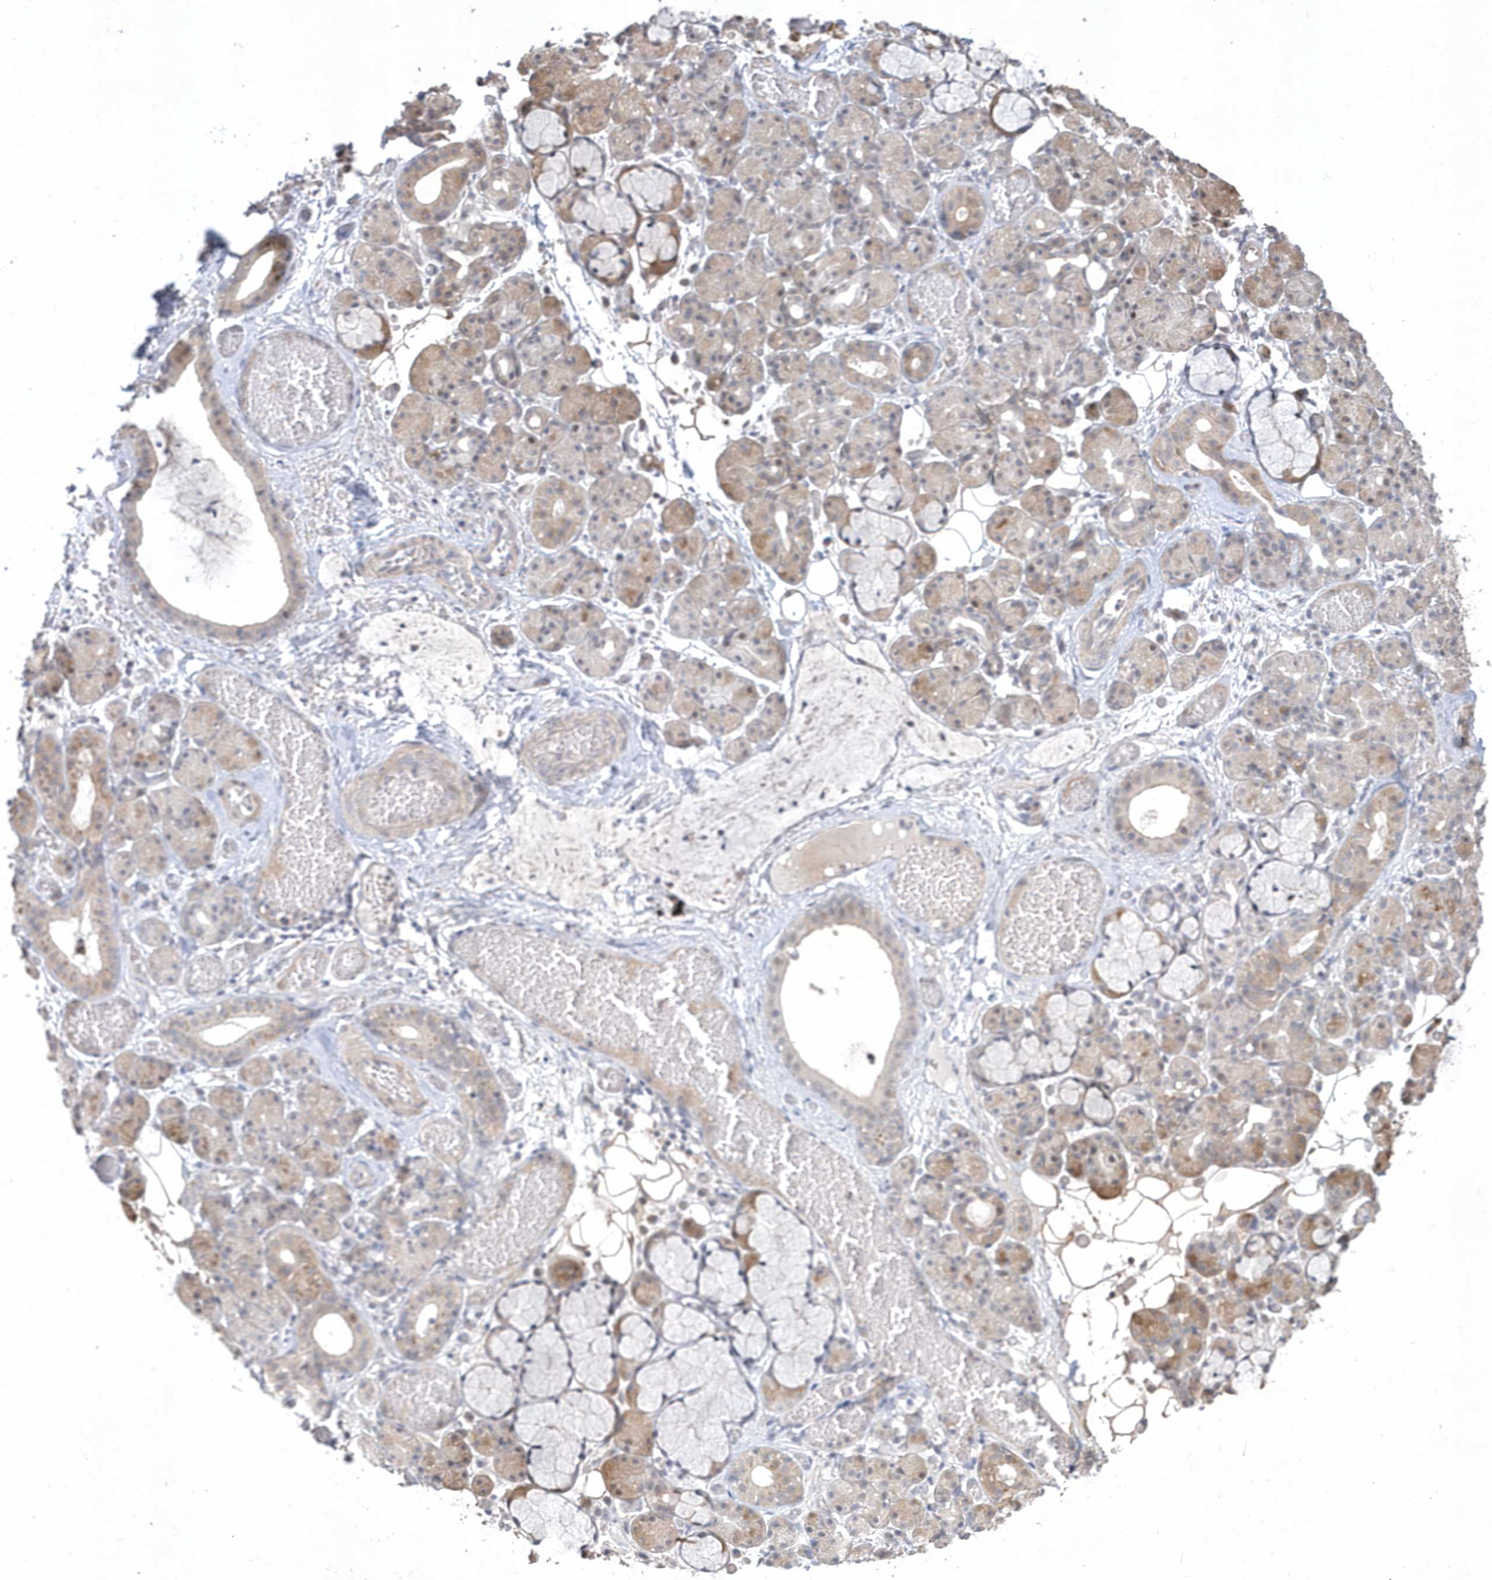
{"staining": {"intensity": "moderate", "quantity": "<25%", "location": "cytoplasmic/membranous"}, "tissue": "salivary gland", "cell_type": "Glandular cells", "image_type": "normal", "snomed": [{"axis": "morphology", "description": "Normal tissue, NOS"}, {"axis": "topography", "description": "Salivary gland"}], "caption": "A brown stain highlights moderate cytoplasmic/membranous expression of a protein in glandular cells of benign human salivary gland. The staining is performed using DAB brown chromogen to label protein expression. The nuclei are counter-stained blue using hematoxylin.", "gene": "TSPEAR", "patient": {"sex": "male", "age": 63}}